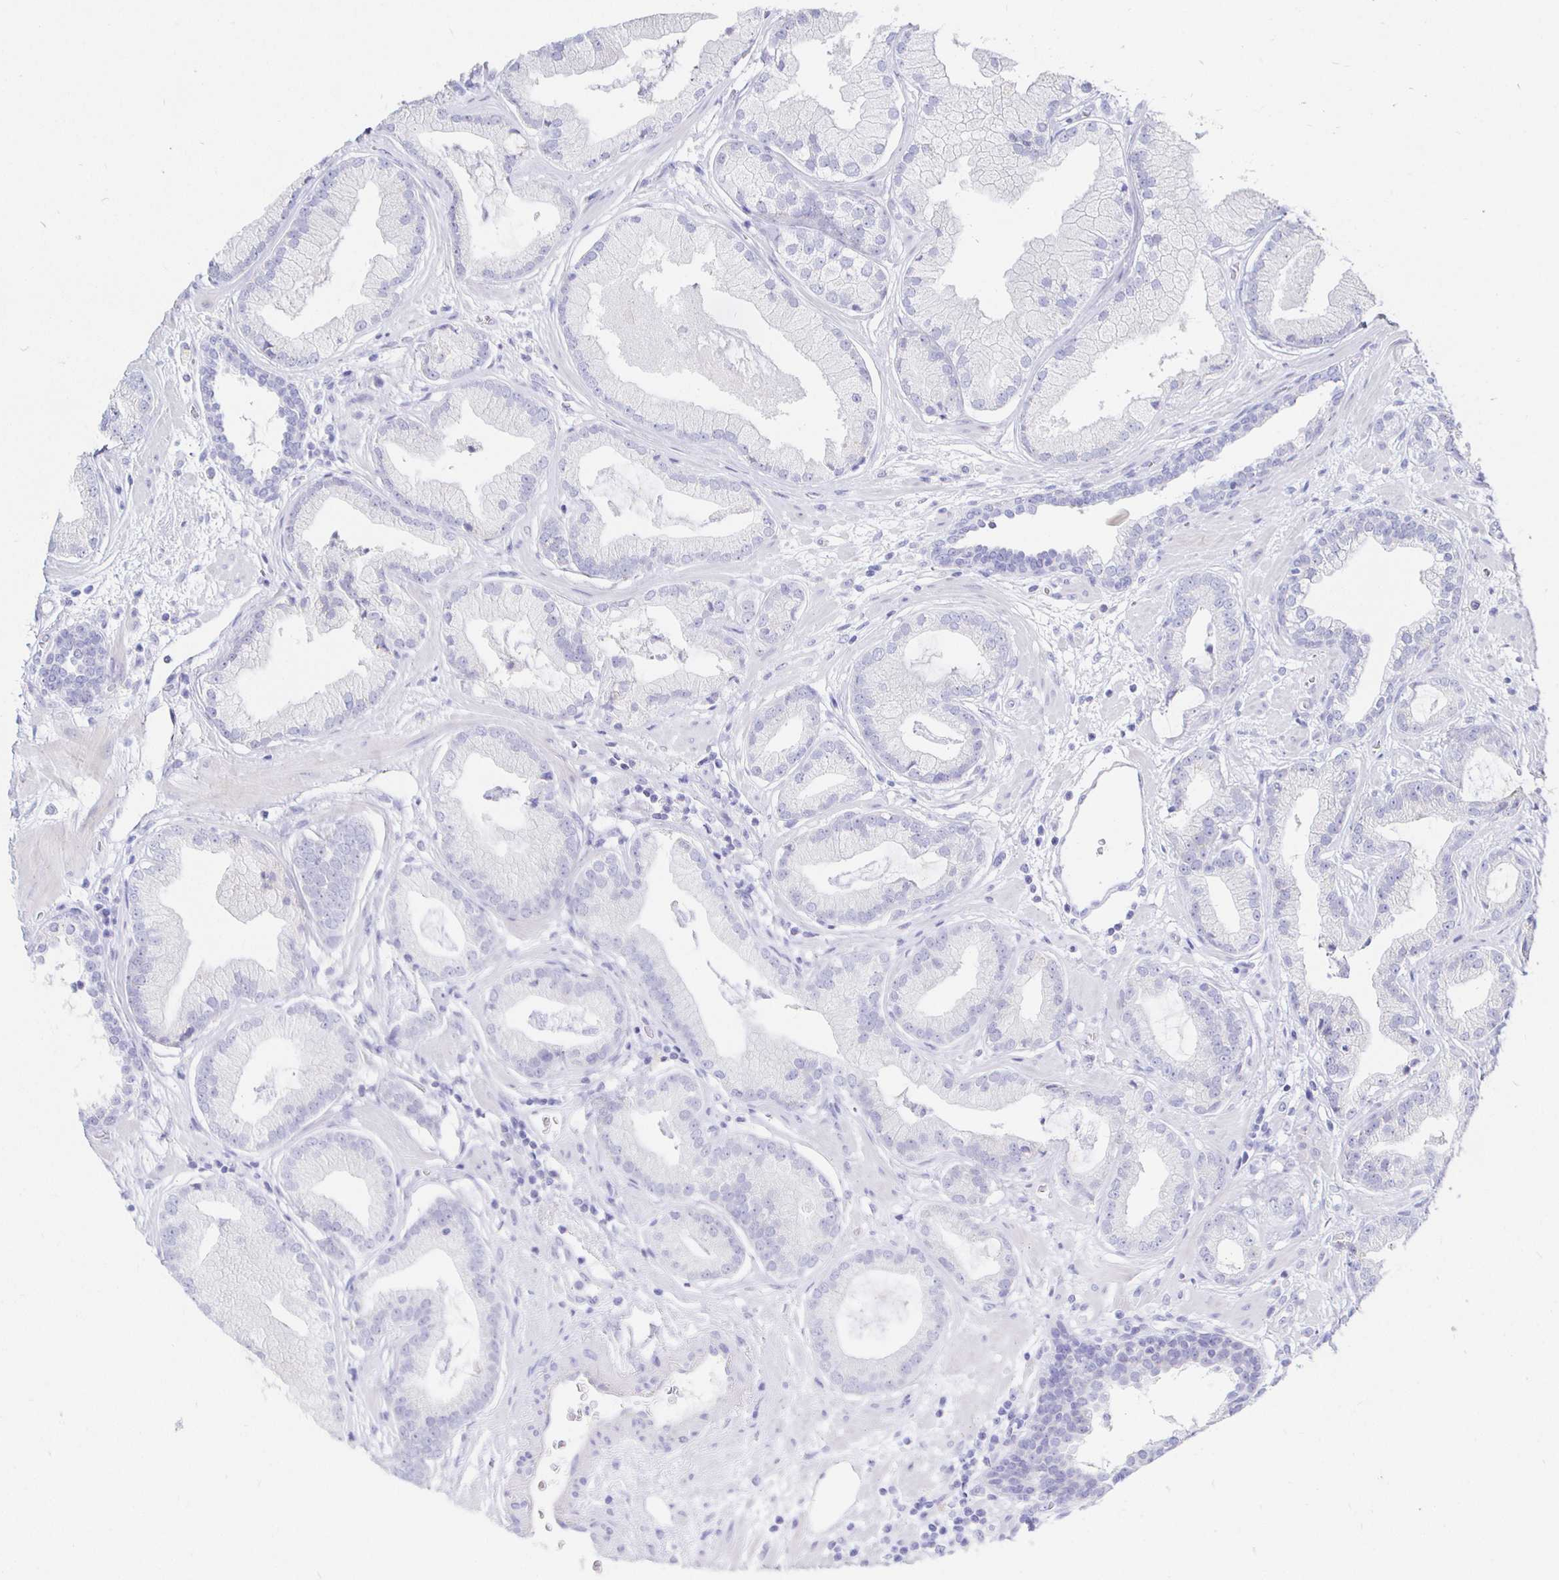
{"staining": {"intensity": "negative", "quantity": "none", "location": "none"}, "tissue": "prostate cancer", "cell_type": "Tumor cells", "image_type": "cancer", "snomed": [{"axis": "morphology", "description": "Adenocarcinoma, Low grade"}, {"axis": "topography", "description": "Prostate"}], "caption": "The image demonstrates no staining of tumor cells in prostate cancer.", "gene": "CR2", "patient": {"sex": "male", "age": 62}}